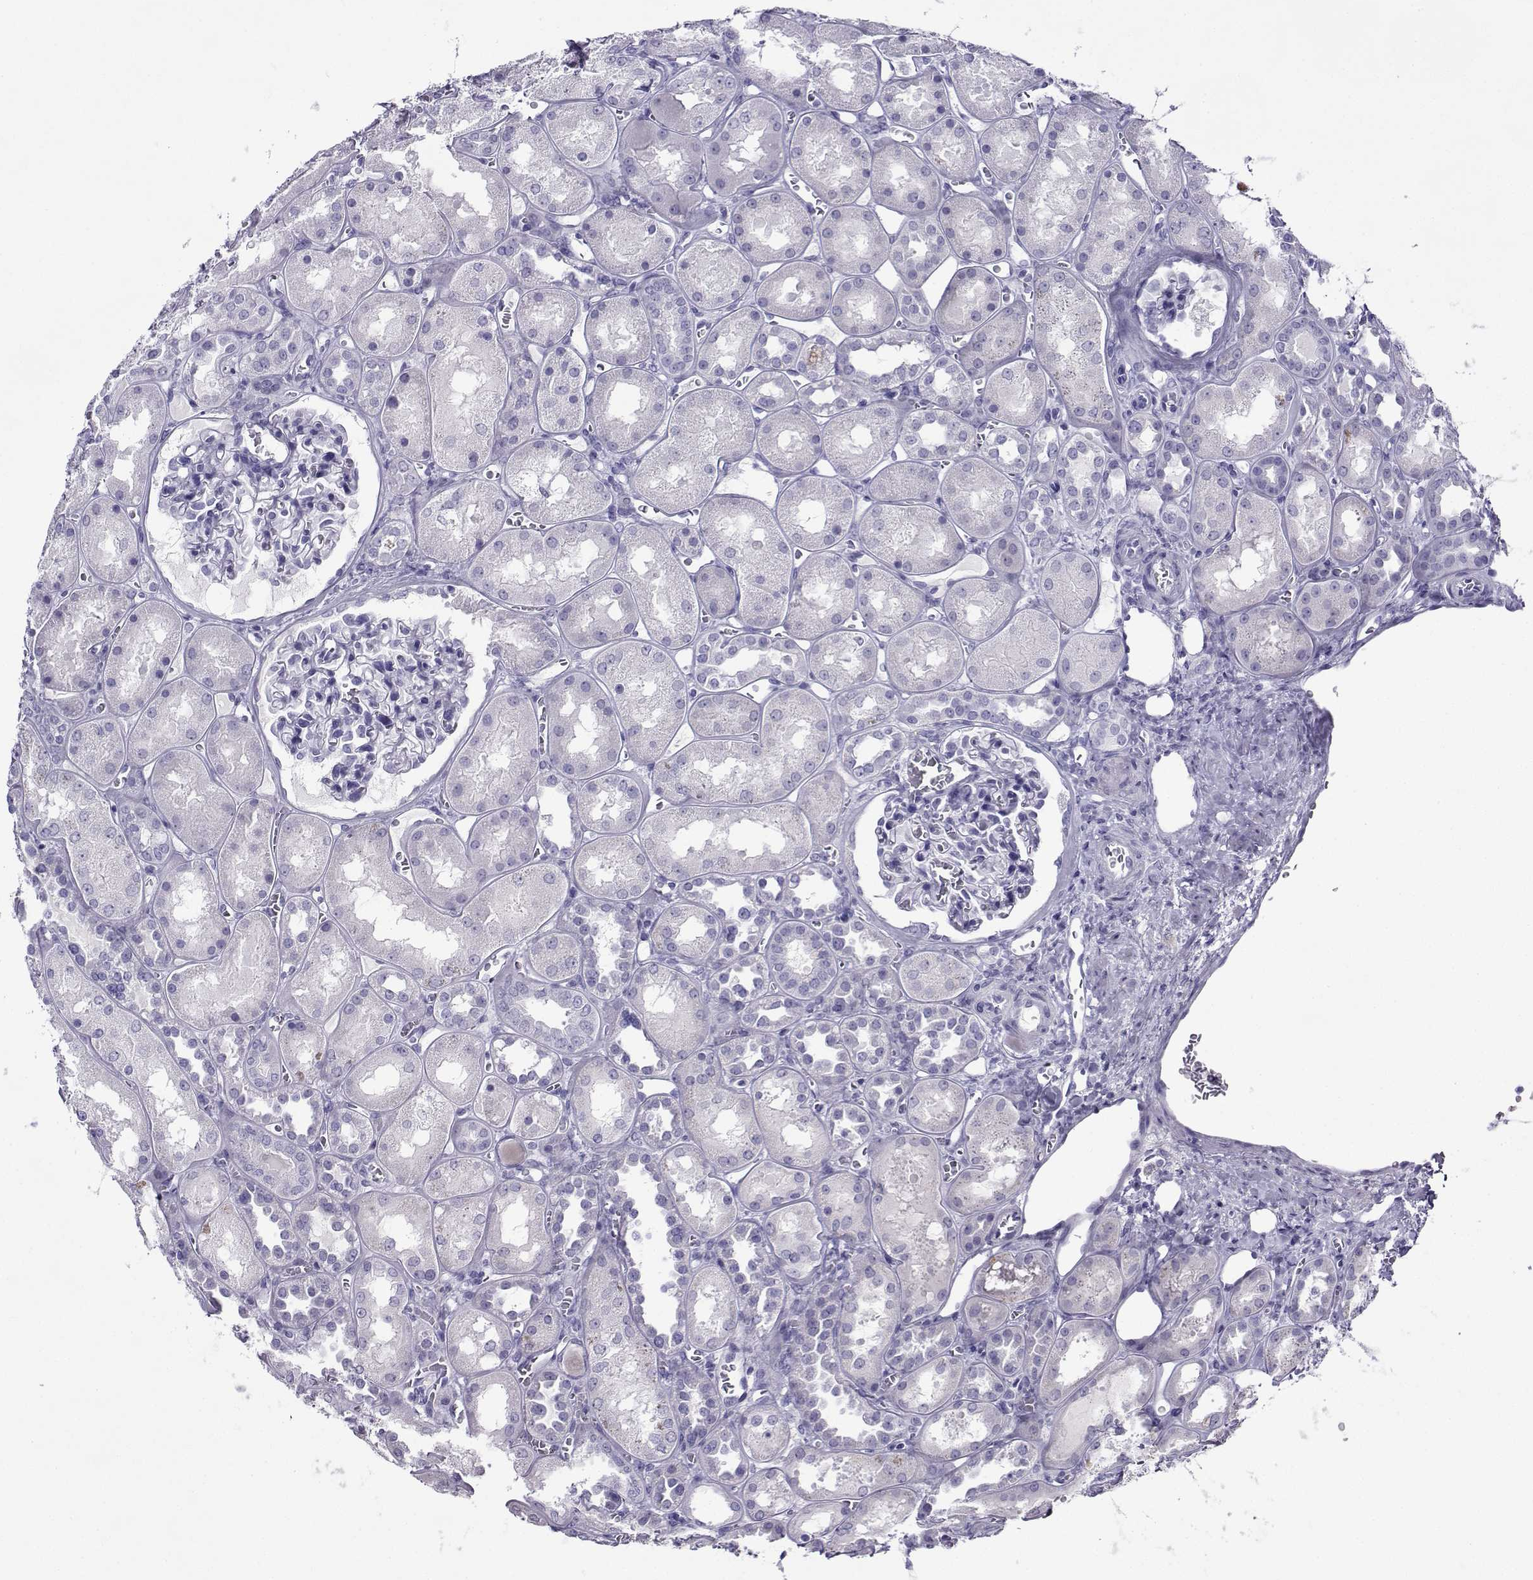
{"staining": {"intensity": "negative", "quantity": "none", "location": "none"}, "tissue": "kidney", "cell_type": "Cells in glomeruli", "image_type": "normal", "snomed": [{"axis": "morphology", "description": "Normal tissue, NOS"}, {"axis": "topography", "description": "Kidney"}], "caption": "Immunohistochemistry (IHC) image of unremarkable kidney stained for a protein (brown), which exhibits no positivity in cells in glomeruli. (DAB (3,3'-diaminobenzidine) immunohistochemistry visualized using brightfield microscopy, high magnification).", "gene": "CRYBB1", "patient": {"sex": "male", "age": 73}}